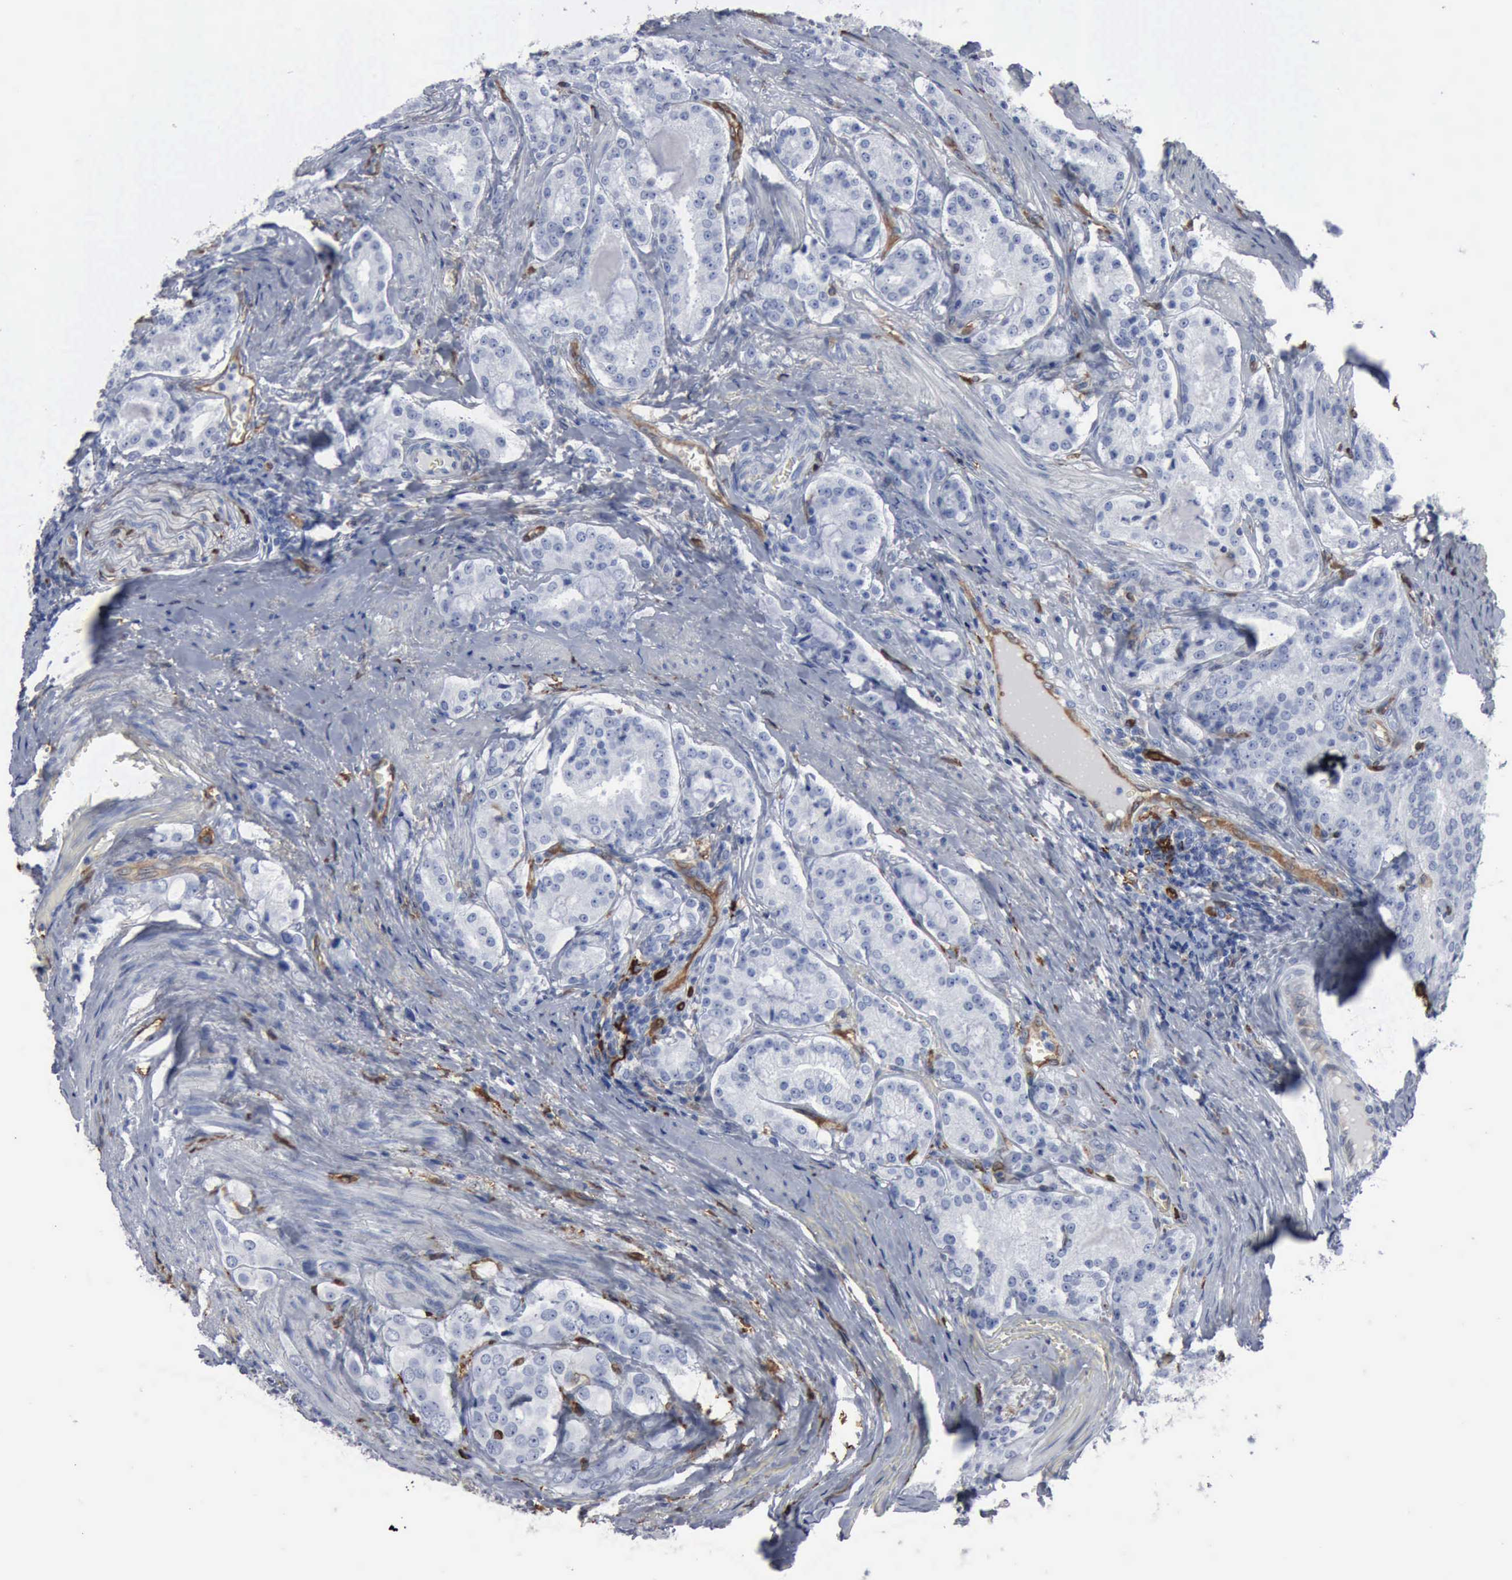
{"staining": {"intensity": "negative", "quantity": "none", "location": "none"}, "tissue": "prostate cancer", "cell_type": "Tumor cells", "image_type": "cancer", "snomed": [{"axis": "morphology", "description": "Adenocarcinoma, Medium grade"}, {"axis": "topography", "description": "Prostate"}], "caption": "Protein analysis of prostate cancer reveals no significant expression in tumor cells. (DAB (3,3'-diaminobenzidine) immunohistochemistry visualized using brightfield microscopy, high magnification).", "gene": "FSCN1", "patient": {"sex": "male", "age": 72}}